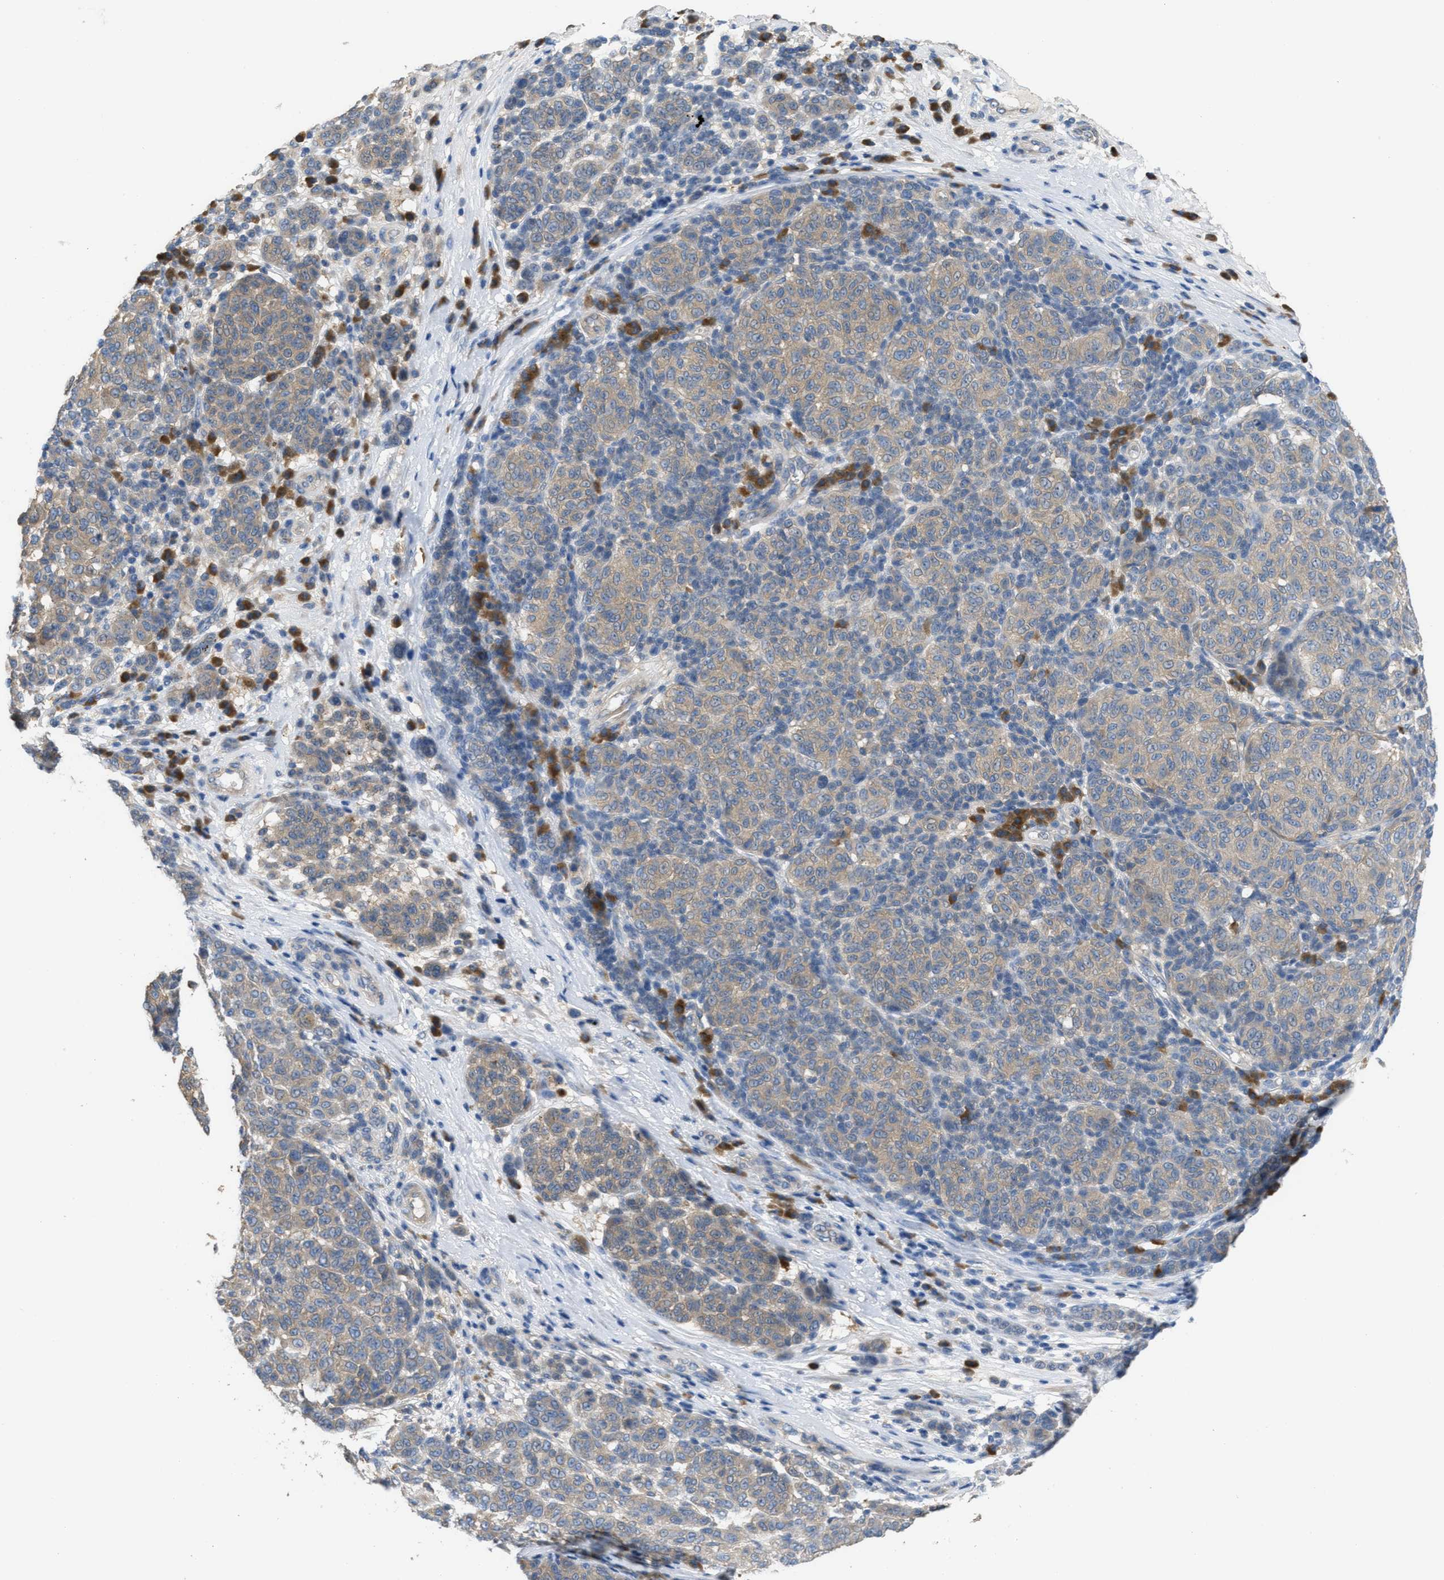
{"staining": {"intensity": "moderate", "quantity": ">75%", "location": "cytoplasmic/membranous"}, "tissue": "melanoma", "cell_type": "Tumor cells", "image_type": "cancer", "snomed": [{"axis": "morphology", "description": "Malignant melanoma, NOS"}, {"axis": "topography", "description": "Skin"}], "caption": "Brown immunohistochemical staining in melanoma exhibits moderate cytoplasmic/membranous staining in about >75% of tumor cells. Using DAB (3,3'-diaminobenzidine) (brown) and hematoxylin (blue) stains, captured at high magnification using brightfield microscopy.", "gene": "UBA5", "patient": {"sex": "male", "age": 59}}